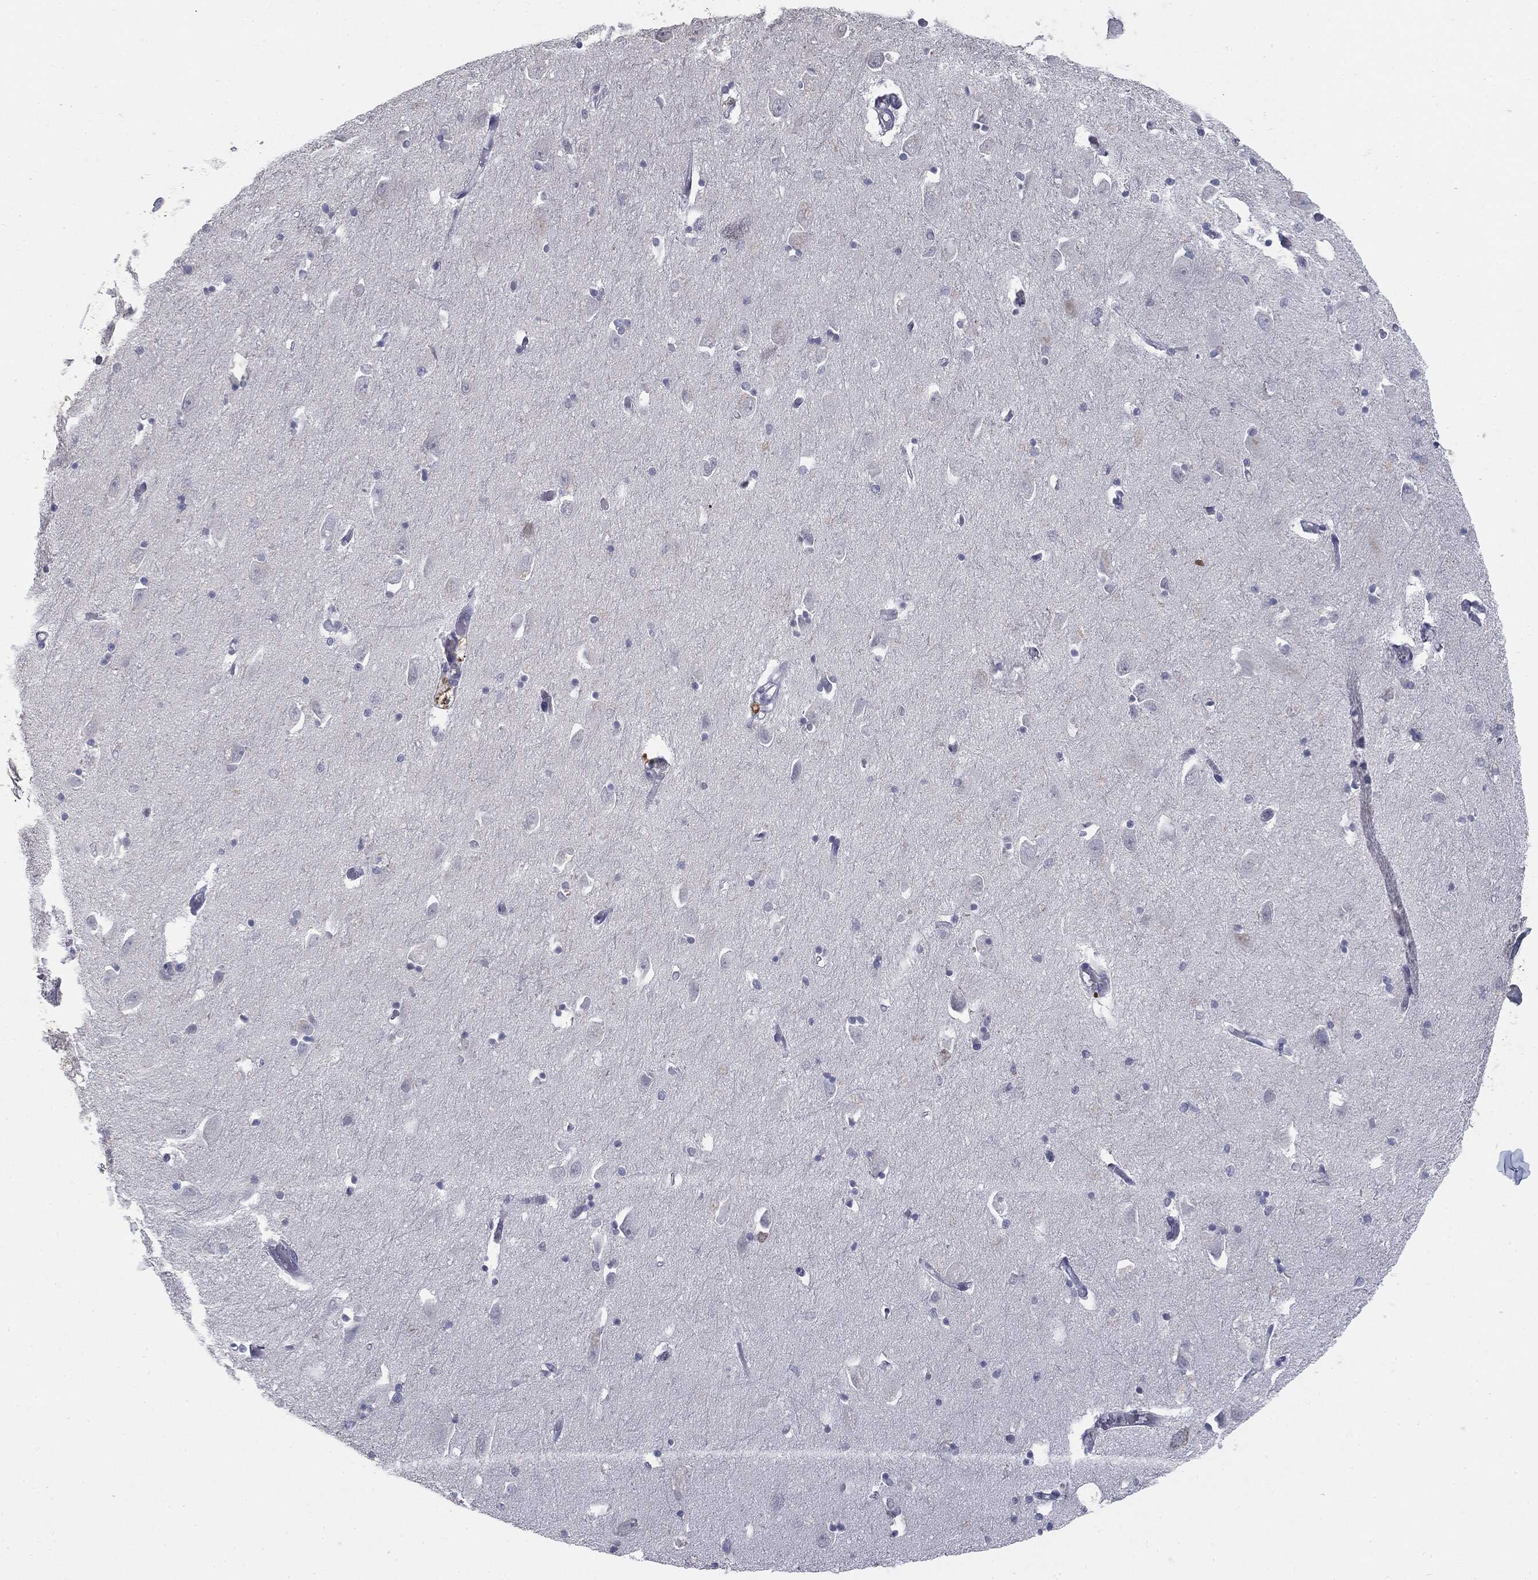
{"staining": {"intensity": "negative", "quantity": "none", "location": "none"}, "tissue": "hippocampus", "cell_type": "Glial cells", "image_type": "normal", "snomed": [{"axis": "morphology", "description": "Normal tissue, NOS"}, {"axis": "topography", "description": "Lateral ventricle wall"}, {"axis": "topography", "description": "Hippocampus"}], "caption": "Glial cells show no significant protein expression in normal hippocampus. Brightfield microscopy of immunohistochemistry (IHC) stained with DAB (3,3'-diaminobenzidine) (brown) and hematoxylin (blue), captured at high magnification.", "gene": "MUC1", "patient": {"sex": "female", "age": 63}}